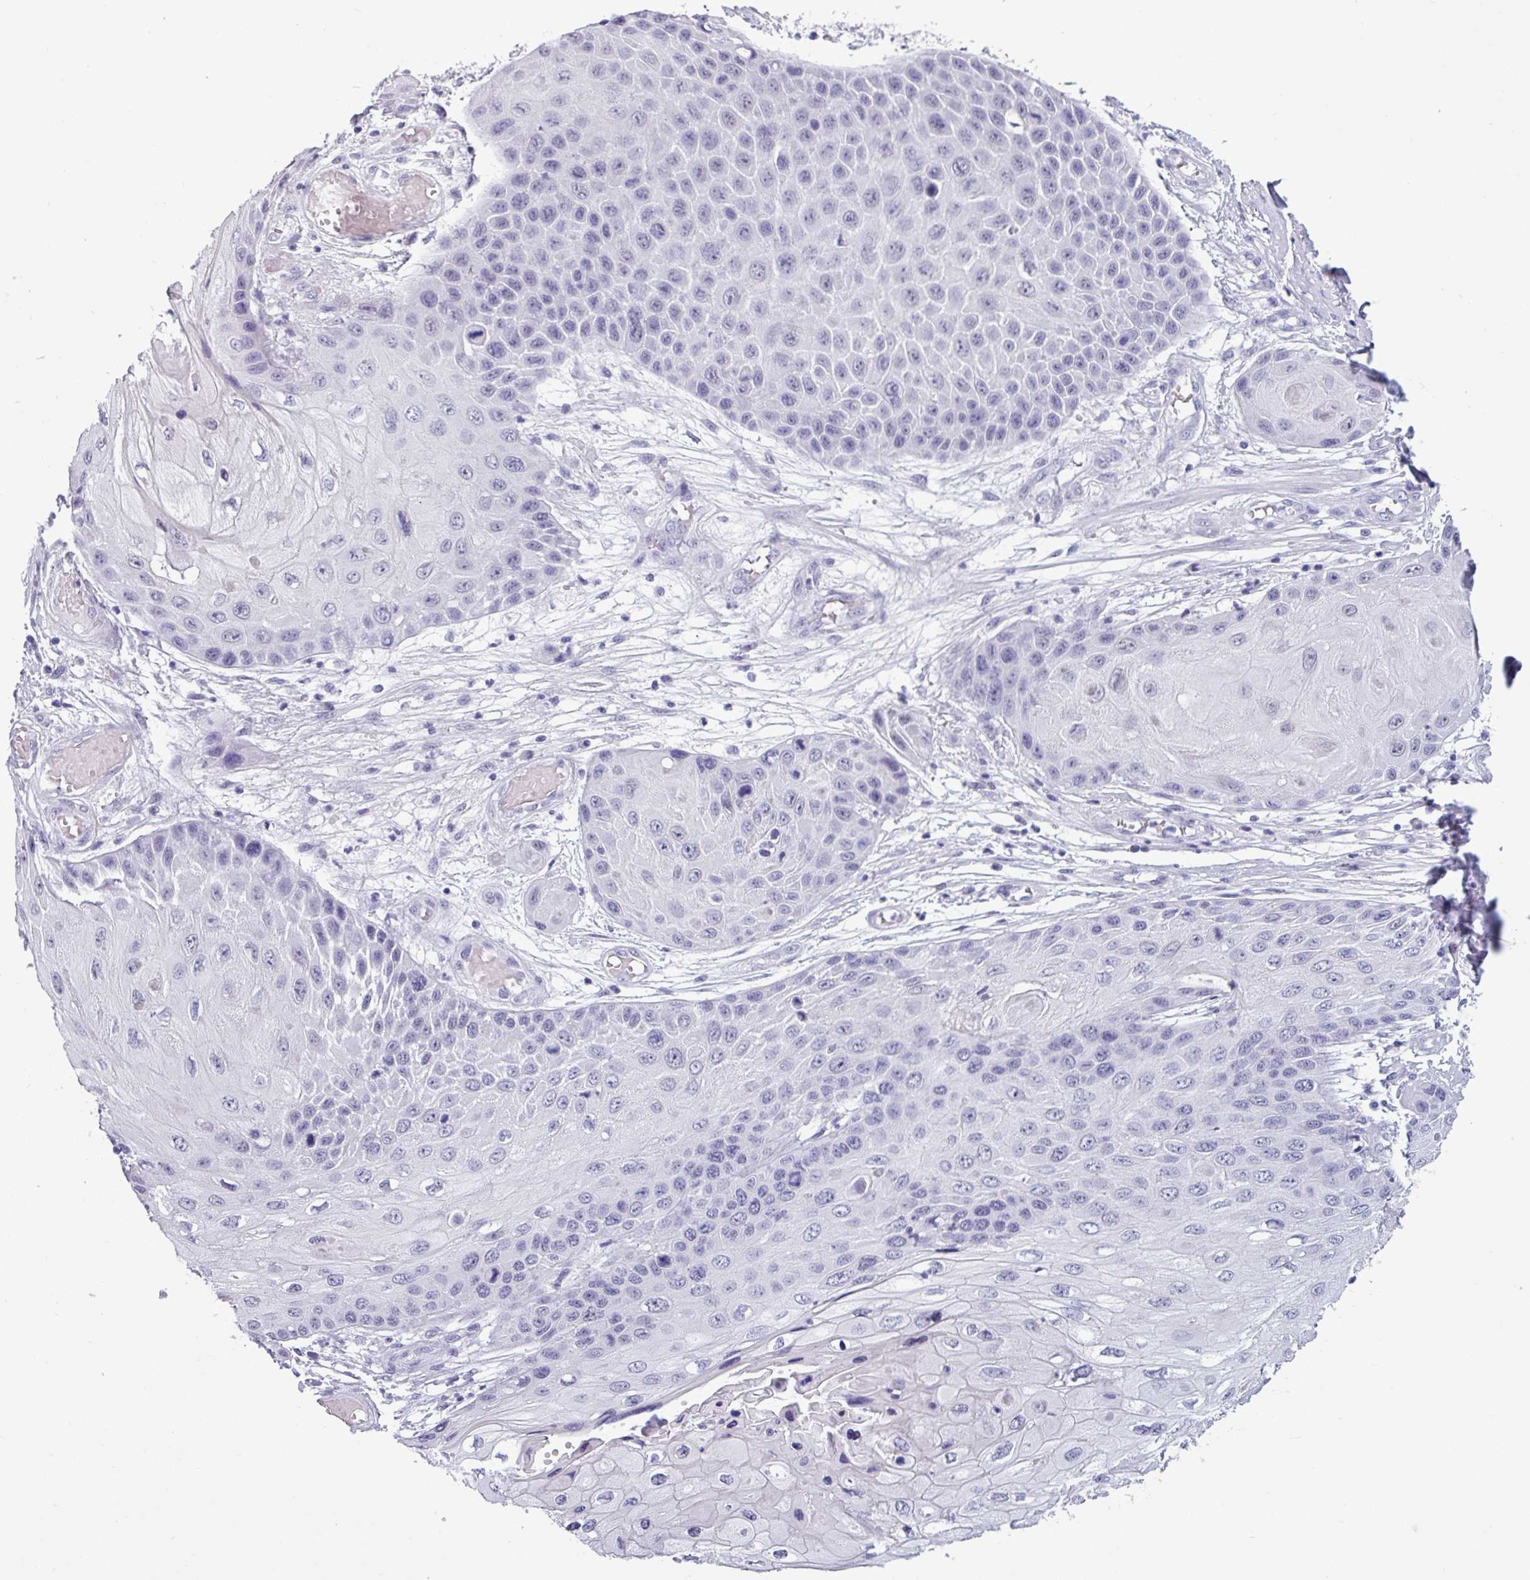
{"staining": {"intensity": "negative", "quantity": "none", "location": "none"}, "tissue": "skin cancer", "cell_type": "Tumor cells", "image_type": "cancer", "snomed": [{"axis": "morphology", "description": "Squamous cell carcinoma, NOS"}, {"axis": "topography", "description": "Skin"}, {"axis": "topography", "description": "Vulva"}], "caption": "Immunohistochemistry (IHC) photomicrograph of skin cancer stained for a protein (brown), which exhibits no positivity in tumor cells. (Stains: DAB immunohistochemistry with hematoxylin counter stain, Microscopy: brightfield microscopy at high magnification).", "gene": "SRGAP1", "patient": {"sex": "female", "age": 44}}